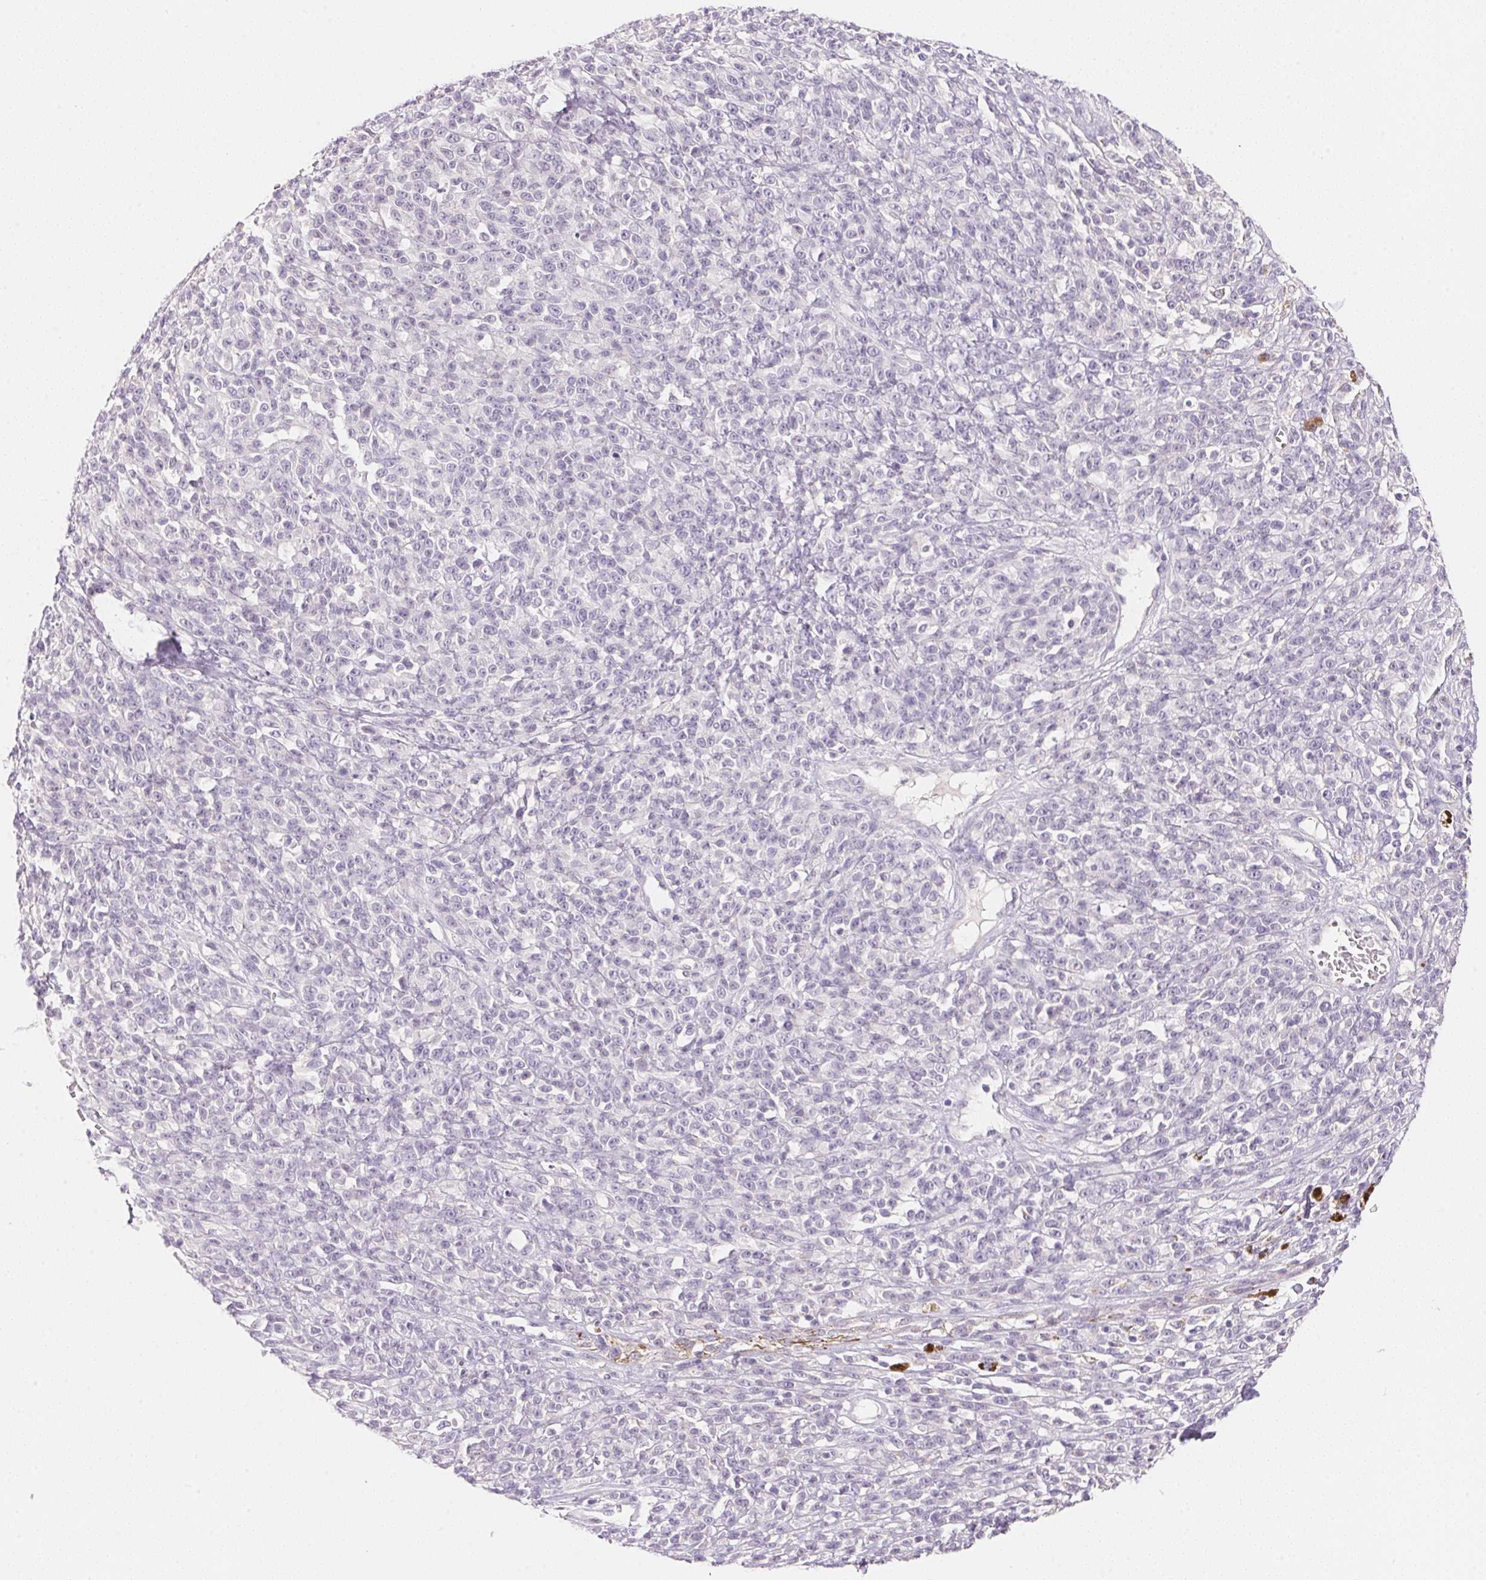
{"staining": {"intensity": "negative", "quantity": "none", "location": "none"}, "tissue": "melanoma", "cell_type": "Tumor cells", "image_type": "cancer", "snomed": [{"axis": "morphology", "description": "Malignant melanoma, NOS"}, {"axis": "topography", "description": "Skin"}, {"axis": "topography", "description": "Skin of trunk"}], "caption": "The immunohistochemistry photomicrograph has no significant expression in tumor cells of melanoma tissue.", "gene": "MCOLN3", "patient": {"sex": "male", "age": 74}}